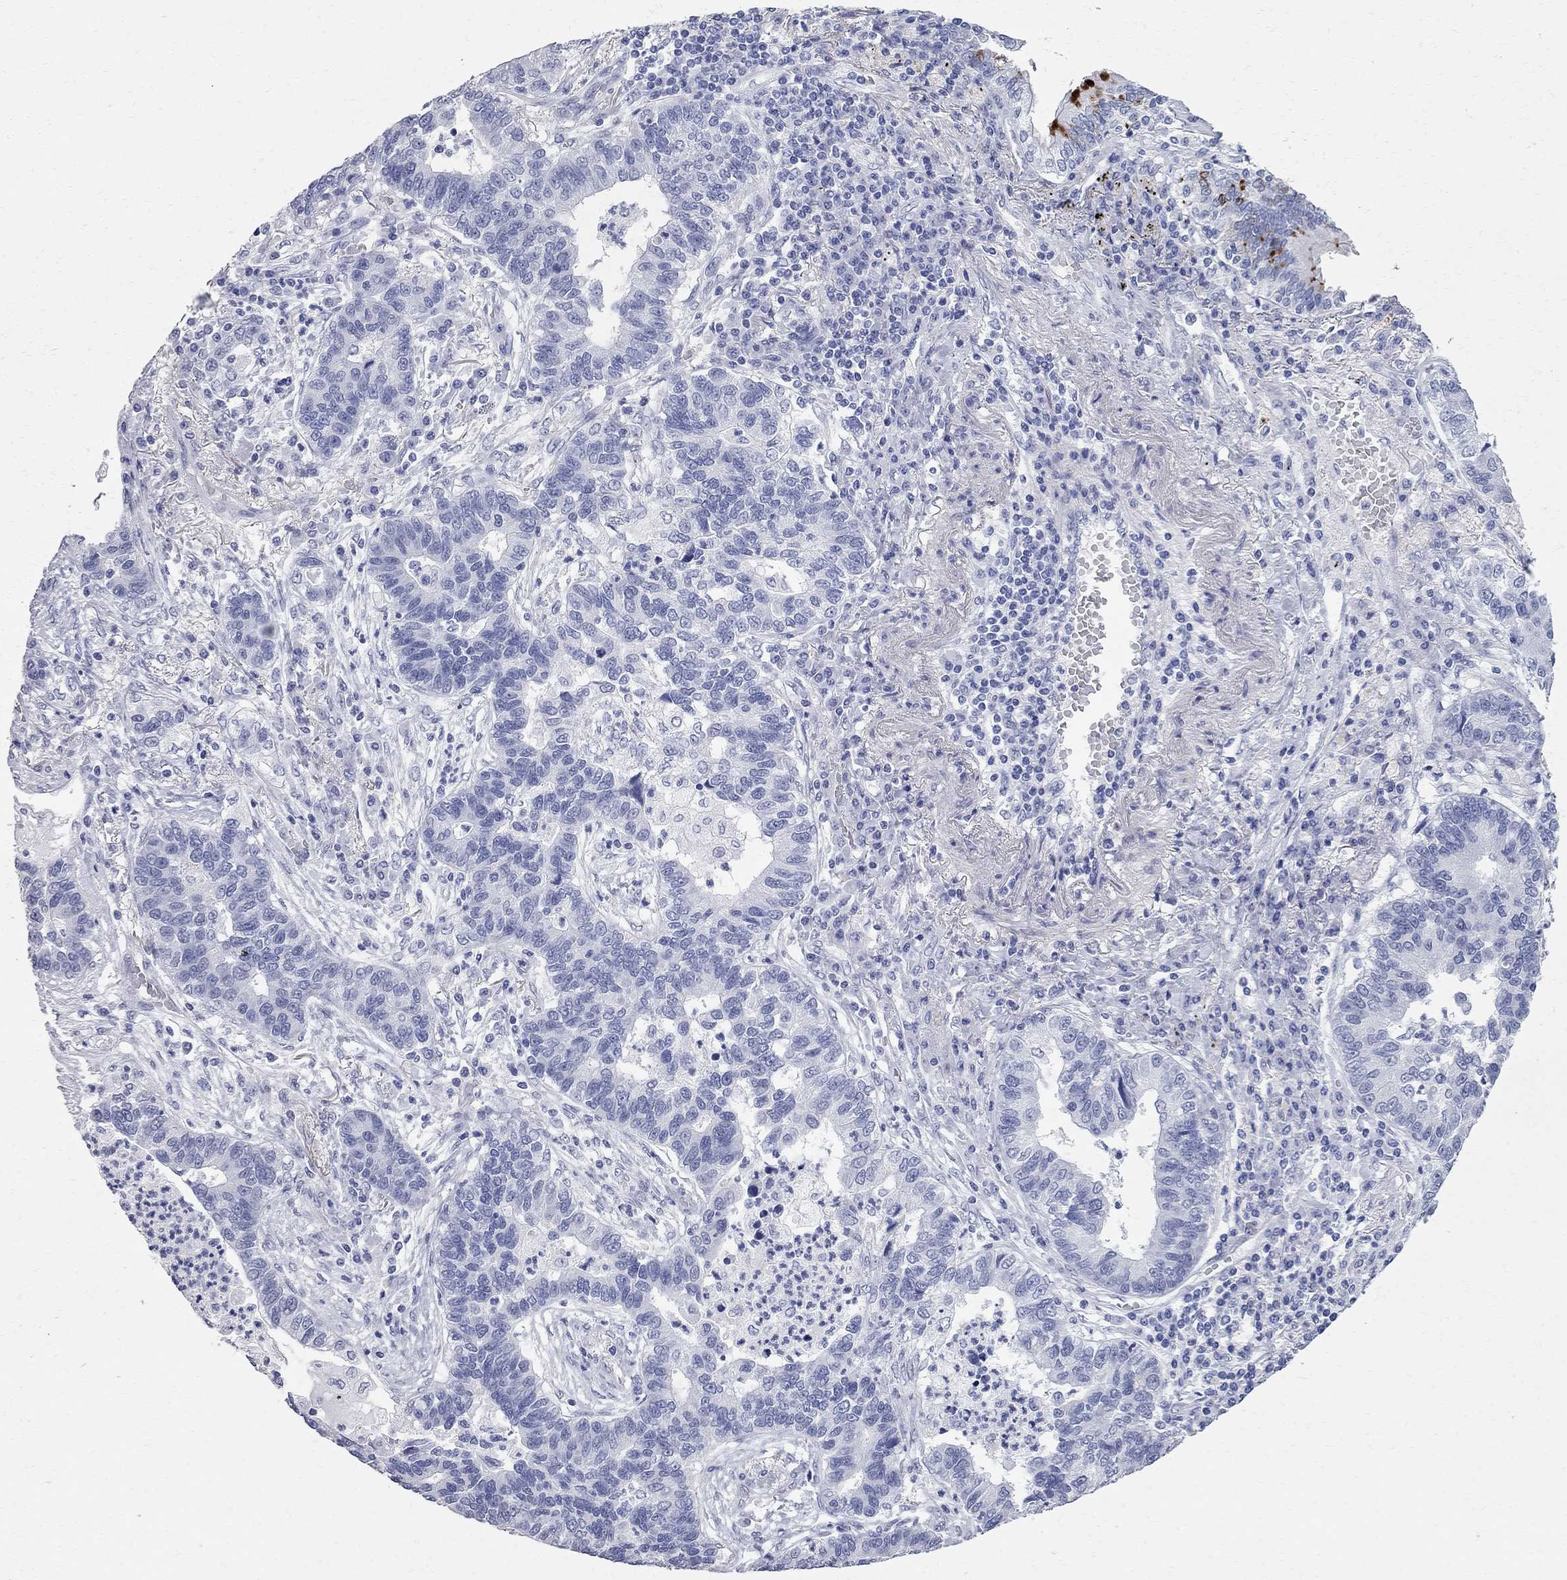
{"staining": {"intensity": "negative", "quantity": "none", "location": "none"}, "tissue": "lung cancer", "cell_type": "Tumor cells", "image_type": "cancer", "snomed": [{"axis": "morphology", "description": "Adenocarcinoma, NOS"}, {"axis": "topography", "description": "Lung"}], "caption": "Immunohistochemistry (IHC) of human lung adenocarcinoma exhibits no staining in tumor cells.", "gene": "BPIFB1", "patient": {"sex": "female", "age": 57}}